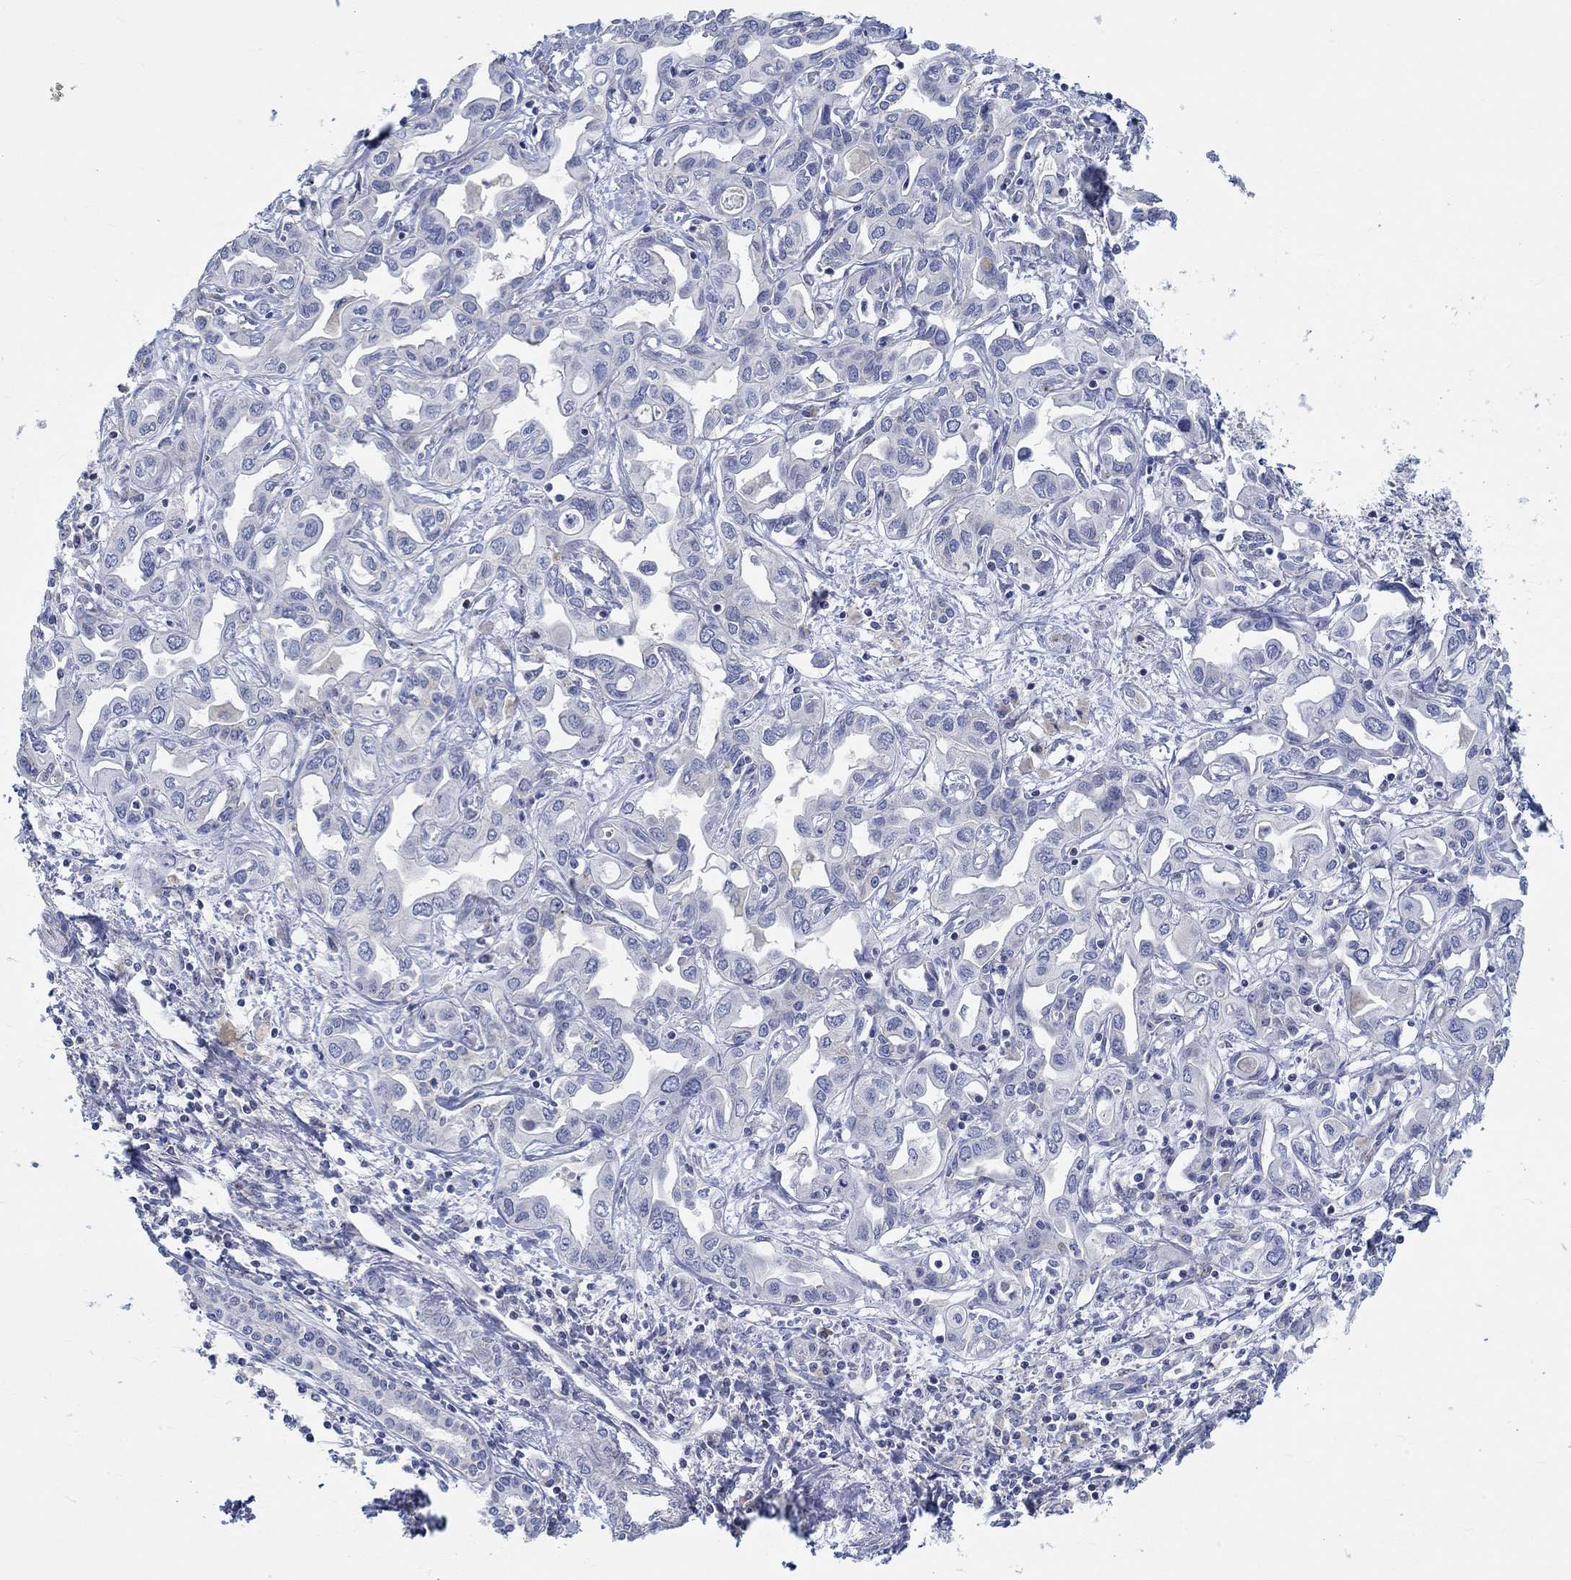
{"staining": {"intensity": "negative", "quantity": "none", "location": "none"}, "tissue": "liver cancer", "cell_type": "Tumor cells", "image_type": "cancer", "snomed": [{"axis": "morphology", "description": "Cholangiocarcinoma"}, {"axis": "topography", "description": "Liver"}], "caption": "Tumor cells show no significant protein staining in liver cancer.", "gene": "NAV3", "patient": {"sex": "female", "age": 64}}